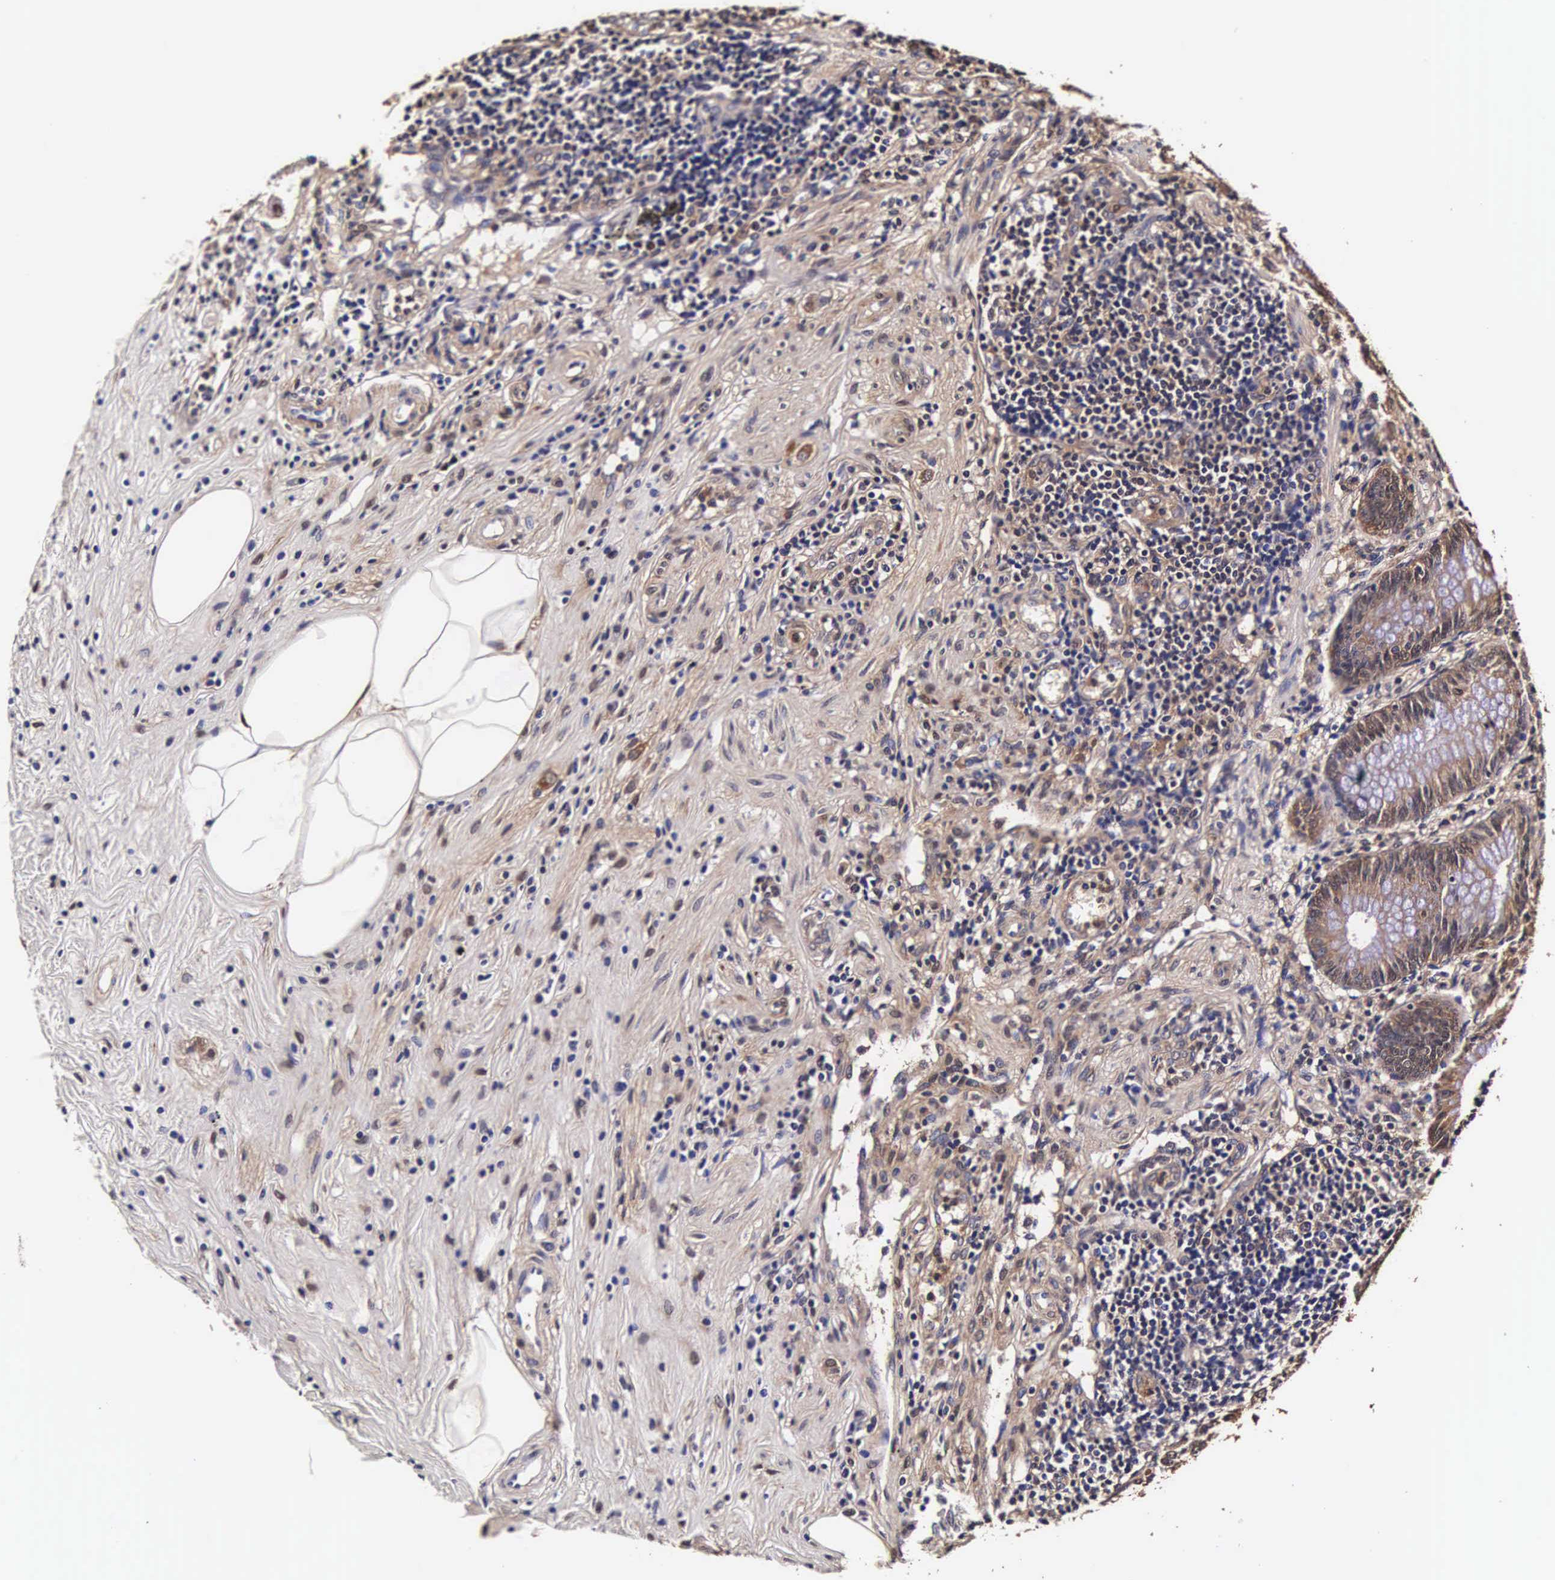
{"staining": {"intensity": "weak", "quantity": "25%-75%", "location": "cytoplasmic/membranous,nuclear"}, "tissue": "appendix", "cell_type": "Glandular cells", "image_type": "normal", "snomed": [{"axis": "morphology", "description": "Normal tissue, NOS"}, {"axis": "topography", "description": "Appendix"}], "caption": "A micrograph showing weak cytoplasmic/membranous,nuclear staining in about 25%-75% of glandular cells in normal appendix, as visualized by brown immunohistochemical staining.", "gene": "TECPR2", "patient": {"sex": "female", "age": 34}}